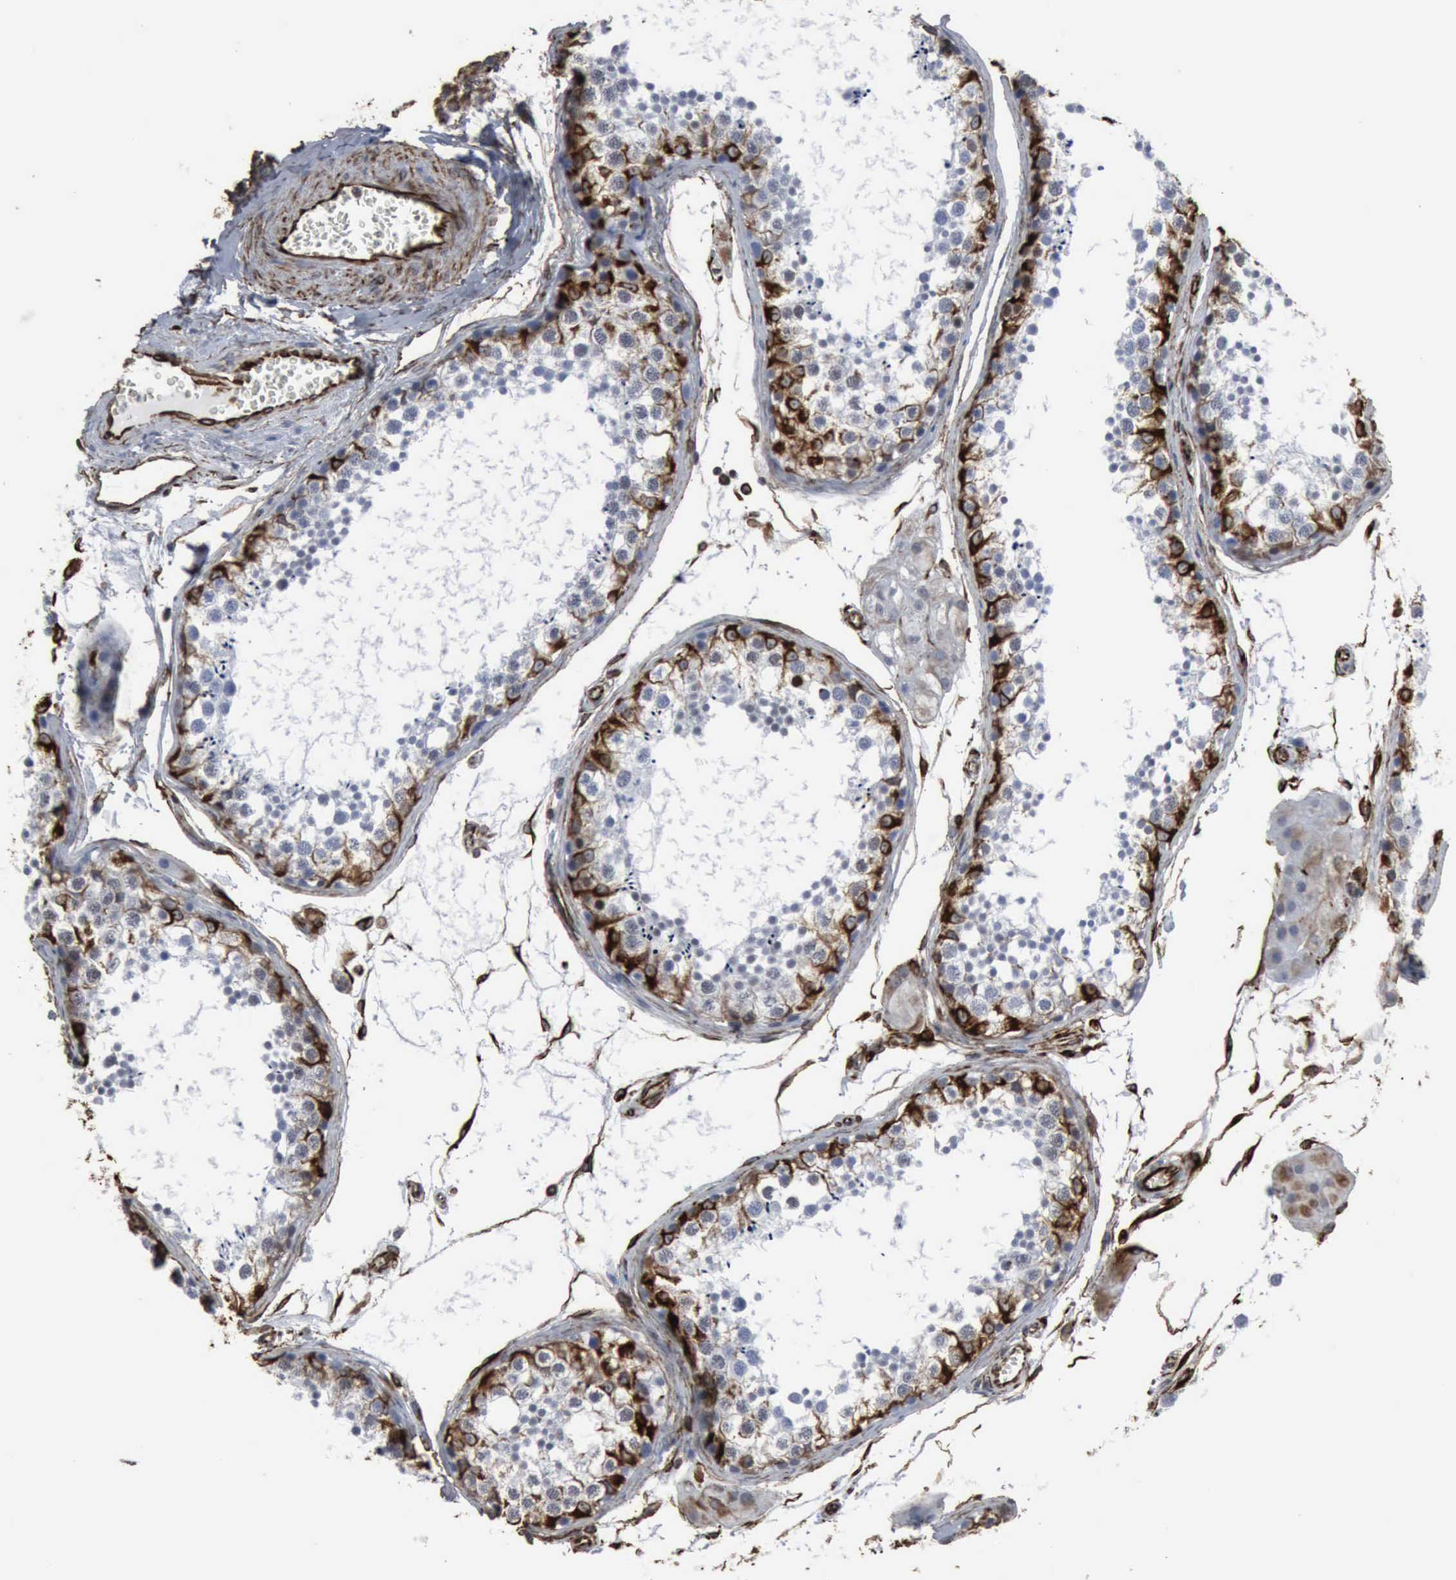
{"staining": {"intensity": "strong", "quantity": "25%-75%", "location": "cytoplasmic/membranous"}, "tissue": "testis", "cell_type": "Cells in seminiferous ducts", "image_type": "normal", "snomed": [{"axis": "morphology", "description": "Normal tissue, NOS"}, {"axis": "topography", "description": "Testis"}], "caption": "A high amount of strong cytoplasmic/membranous positivity is identified in approximately 25%-75% of cells in seminiferous ducts in normal testis. Nuclei are stained in blue.", "gene": "CCNE1", "patient": {"sex": "male", "age": 57}}